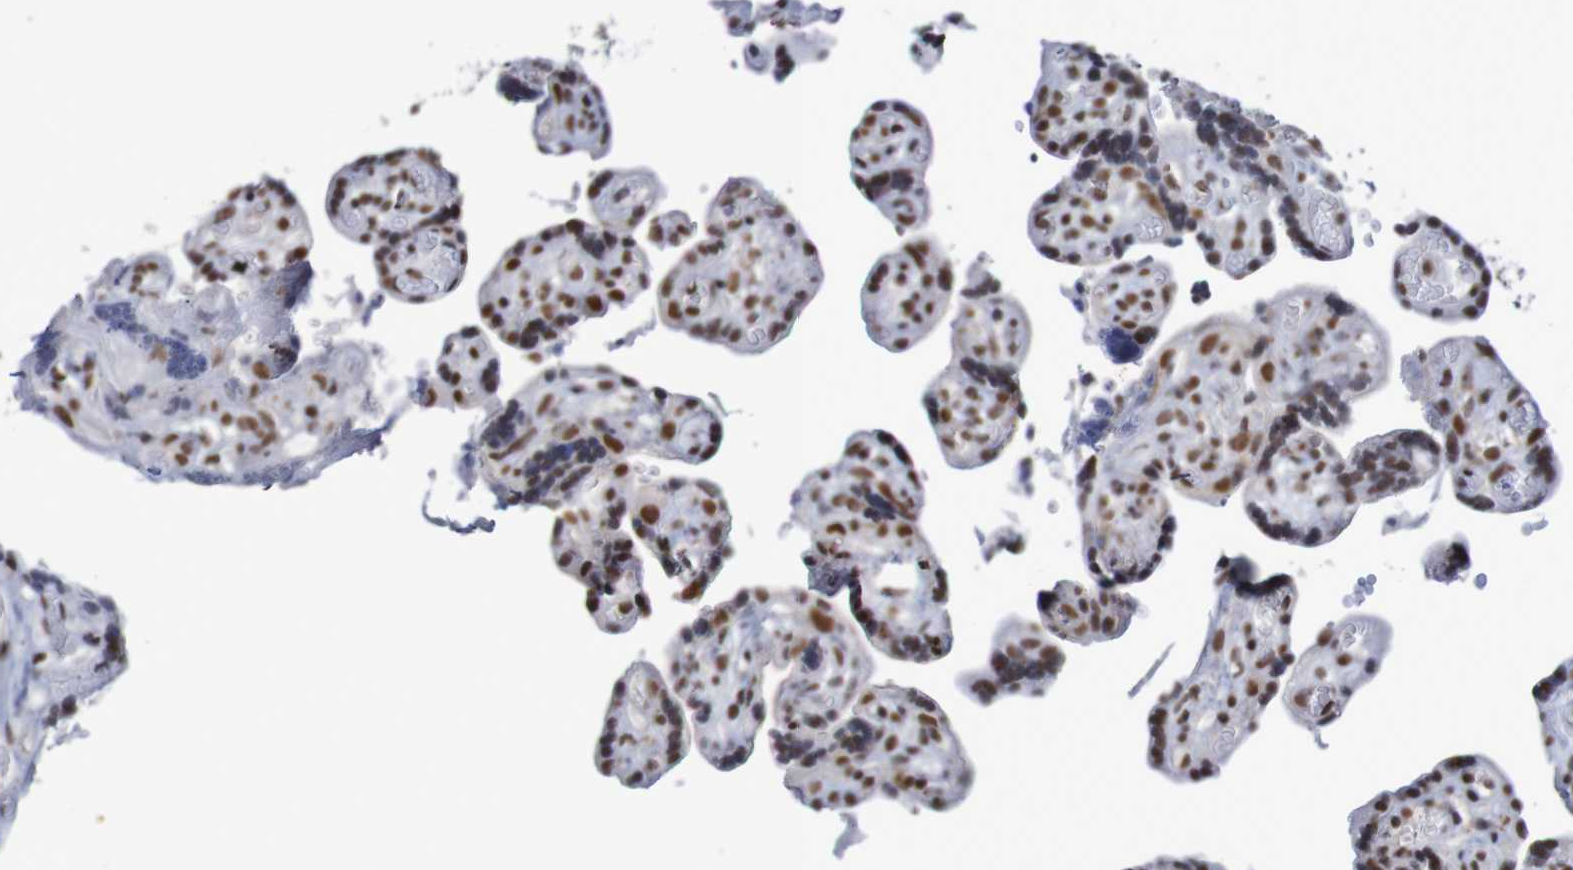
{"staining": {"intensity": "moderate", "quantity": ">75%", "location": "nuclear"}, "tissue": "placenta", "cell_type": "Decidual cells", "image_type": "normal", "snomed": [{"axis": "morphology", "description": "Normal tissue, NOS"}, {"axis": "topography", "description": "Placenta"}], "caption": "Moderate nuclear staining for a protein is appreciated in about >75% of decidual cells of unremarkable placenta using immunohistochemistry (IHC).", "gene": "MRTFB", "patient": {"sex": "female", "age": 30}}